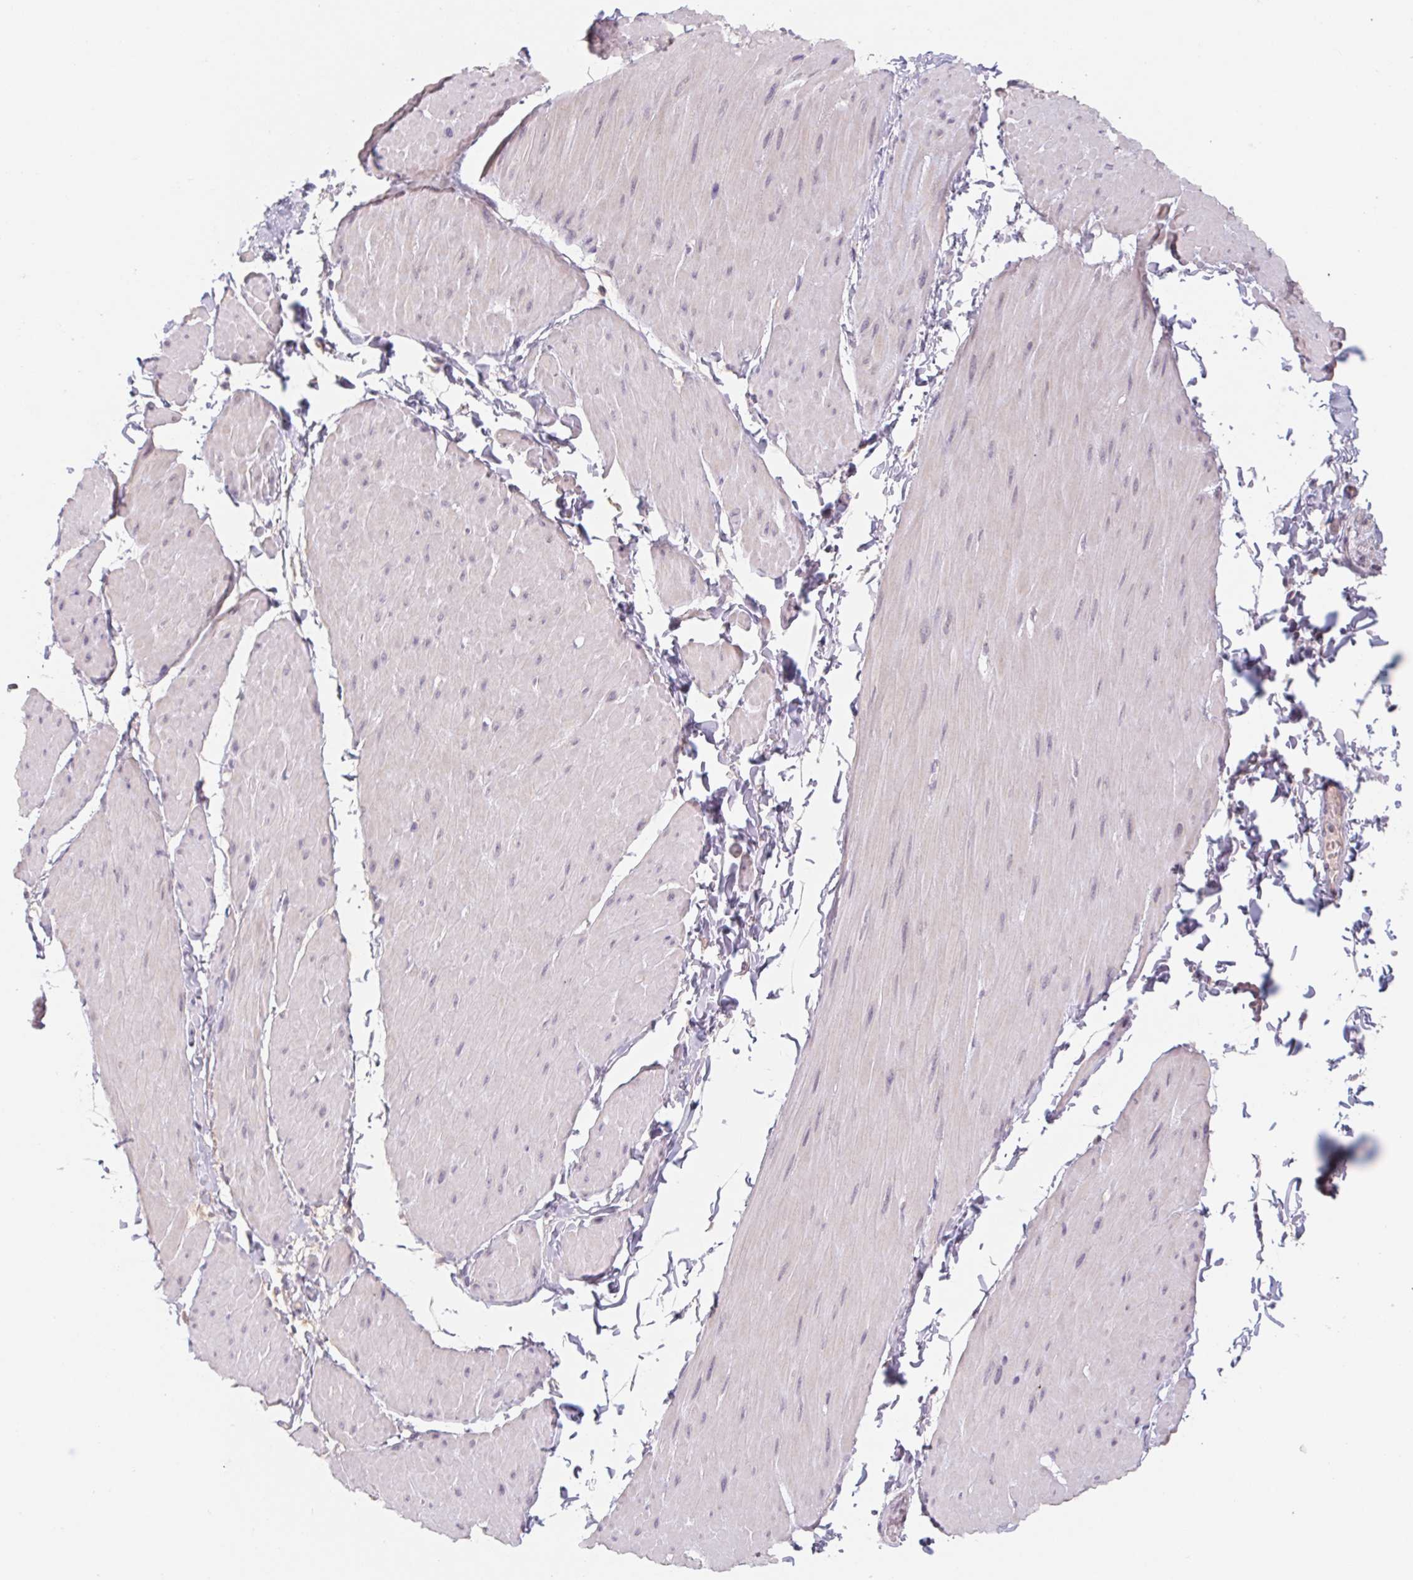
{"staining": {"intensity": "negative", "quantity": "none", "location": "none"}, "tissue": "adipose tissue", "cell_type": "Adipocytes", "image_type": "normal", "snomed": [{"axis": "morphology", "description": "Normal tissue, NOS"}, {"axis": "topography", "description": "Smooth muscle"}, {"axis": "topography", "description": "Peripheral nerve tissue"}], "caption": "Protein analysis of benign adipose tissue shows no significant staining in adipocytes.", "gene": "PNMA8B", "patient": {"sex": "male", "age": 58}}